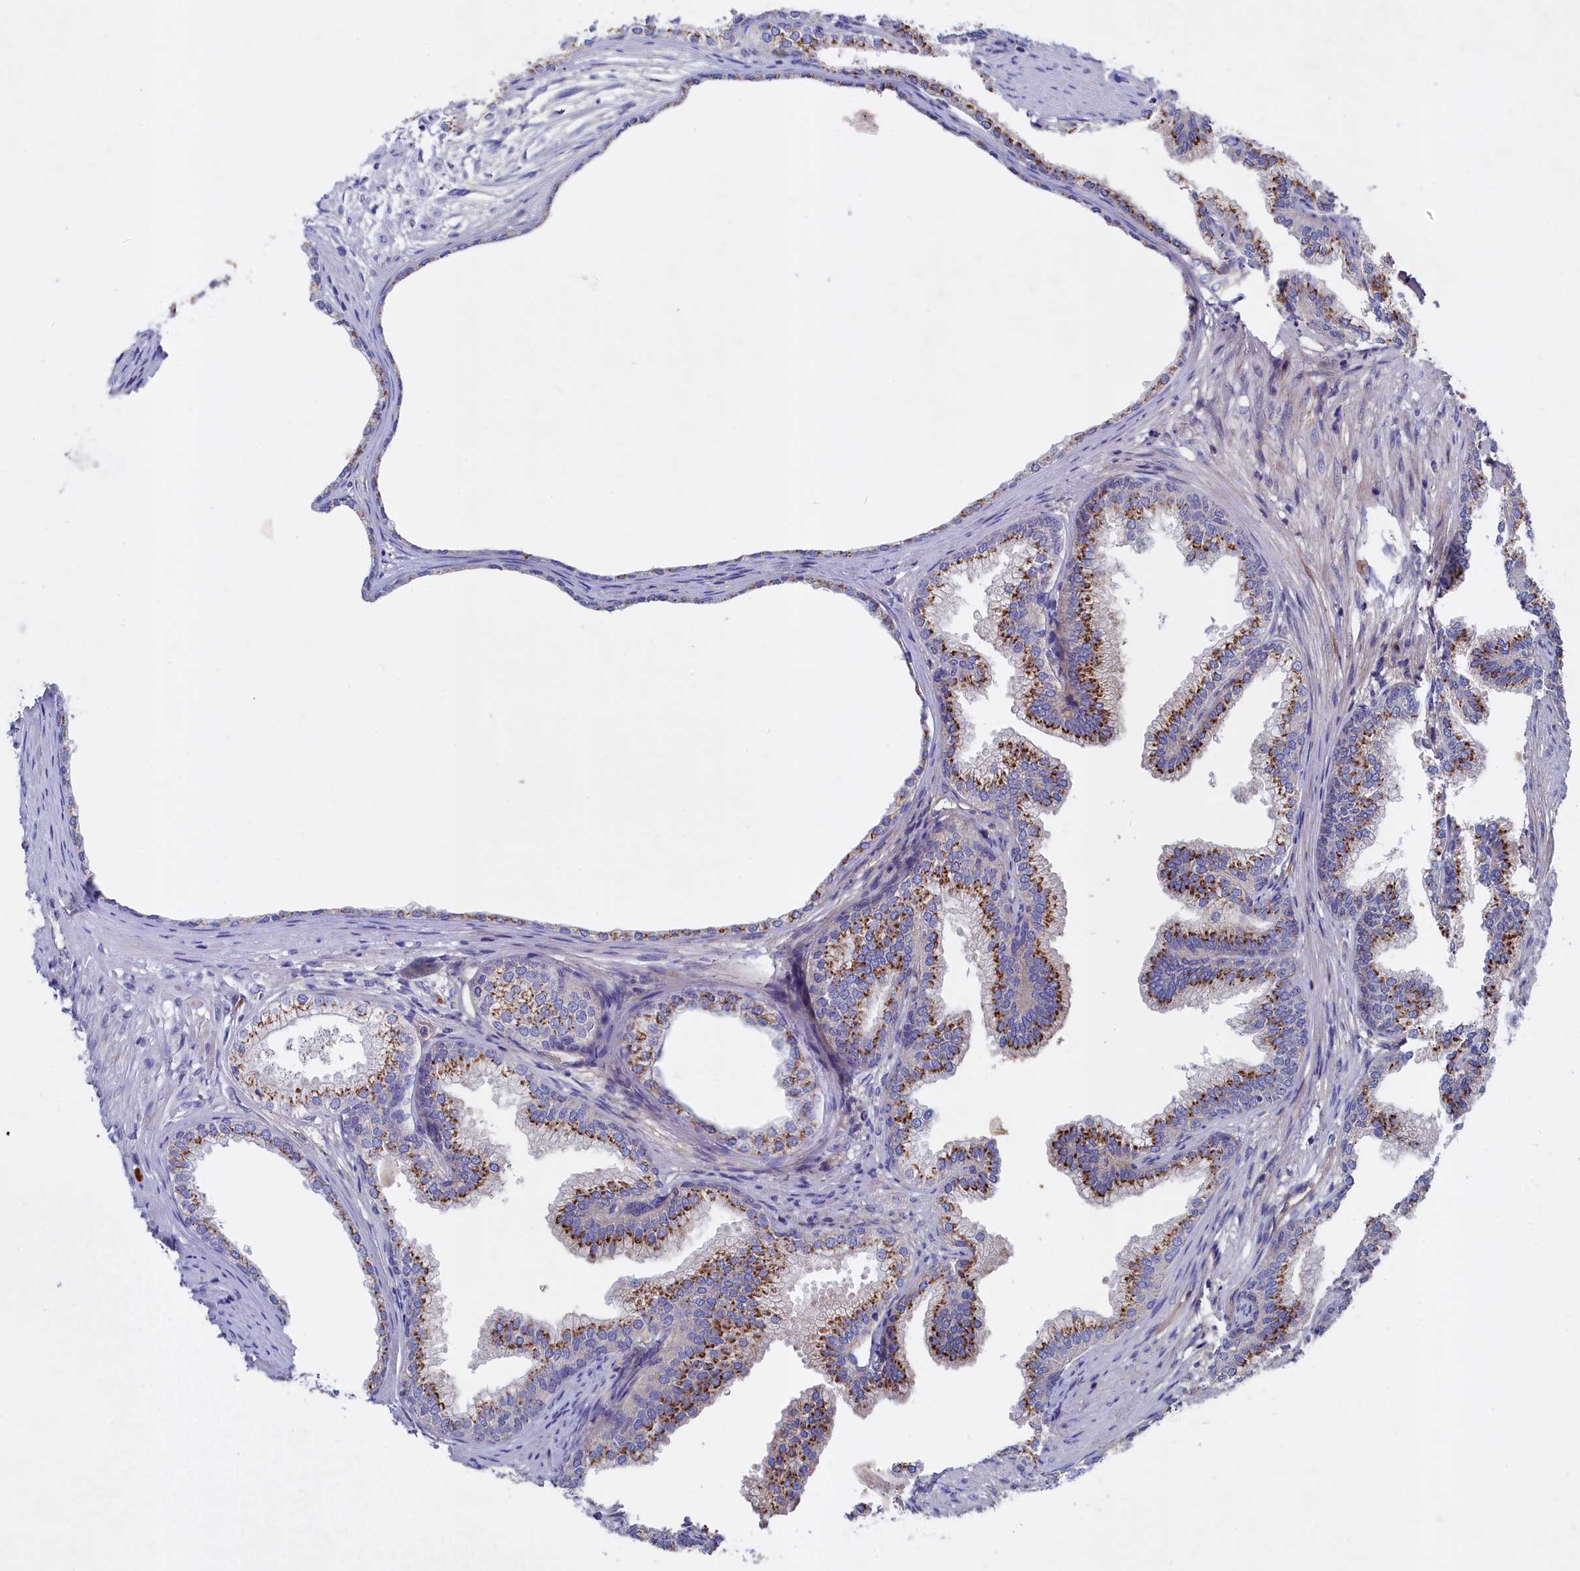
{"staining": {"intensity": "strong", "quantity": "25%-75%", "location": "cytoplasmic/membranous"}, "tissue": "prostate", "cell_type": "Glandular cells", "image_type": "normal", "snomed": [{"axis": "morphology", "description": "Normal tissue, NOS"}, {"axis": "topography", "description": "Prostate"}], "caption": "A high amount of strong cytoplasmic/membranous staining is present in approximately 25%-75% of glandular cells in benign prostate.", "gene": "GPR108", "patient": {"sex": "male", "age": 76}}